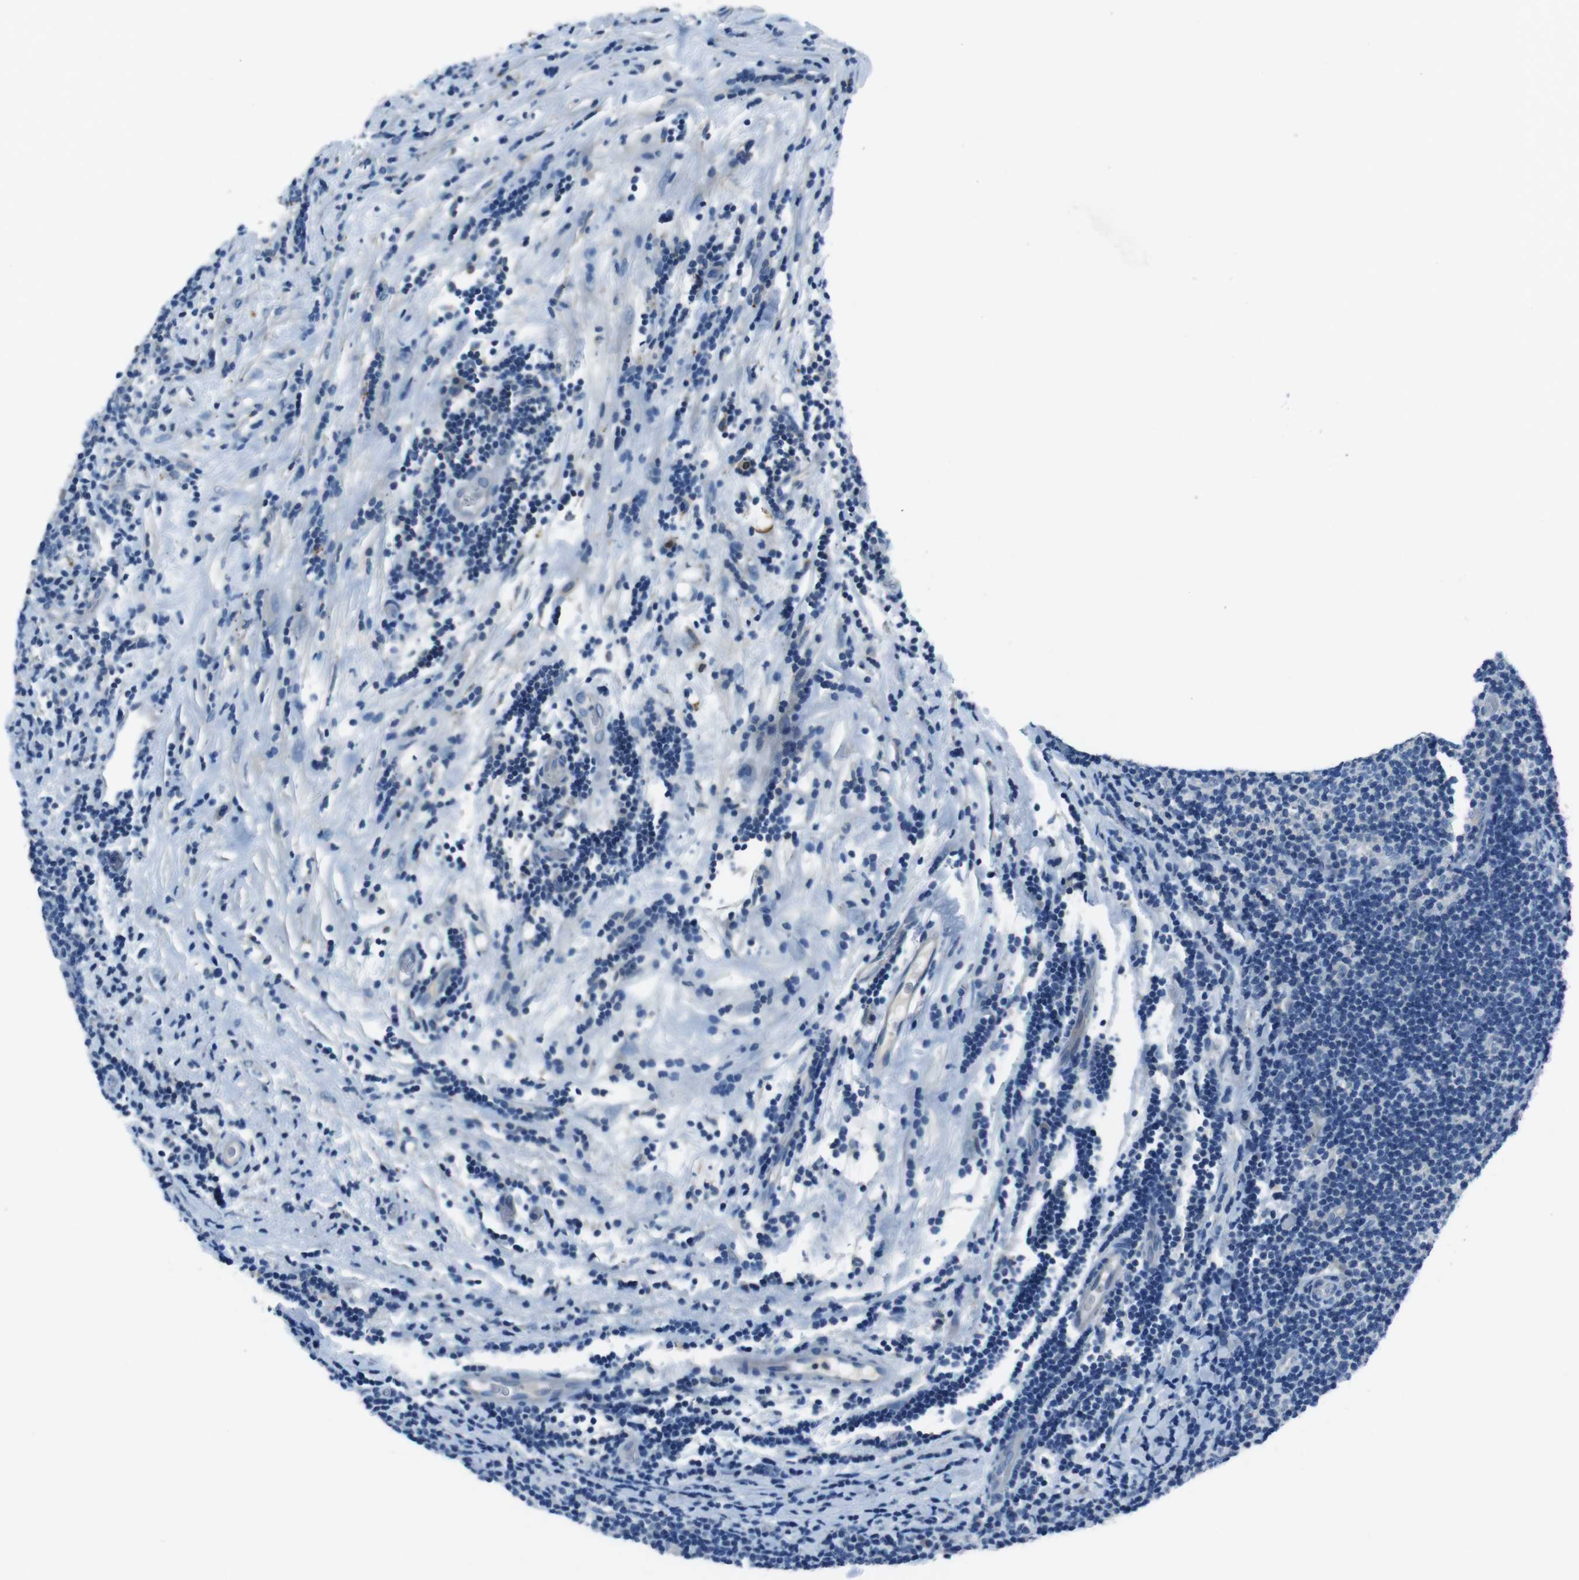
{"staining": {"intensity": "negative", "quantity": "none", "location": "none"}, "tissue": "lymphoma", "cell_type": "Tumor cells", "image_type": "cancer", "snomed": [{"axis": "morphology", "description": "Malignant lymphoma, non-Hodgkin's type, Low grade"}, {"axis": "topography", "description": "Lymph node"}], "caption": "Tumor cells show no significant positivity in low-grade malignant lymphoma, non-Hodgkin's type.", "gene": "TULP3", "patient": {"sex": "male", "age": 83}}